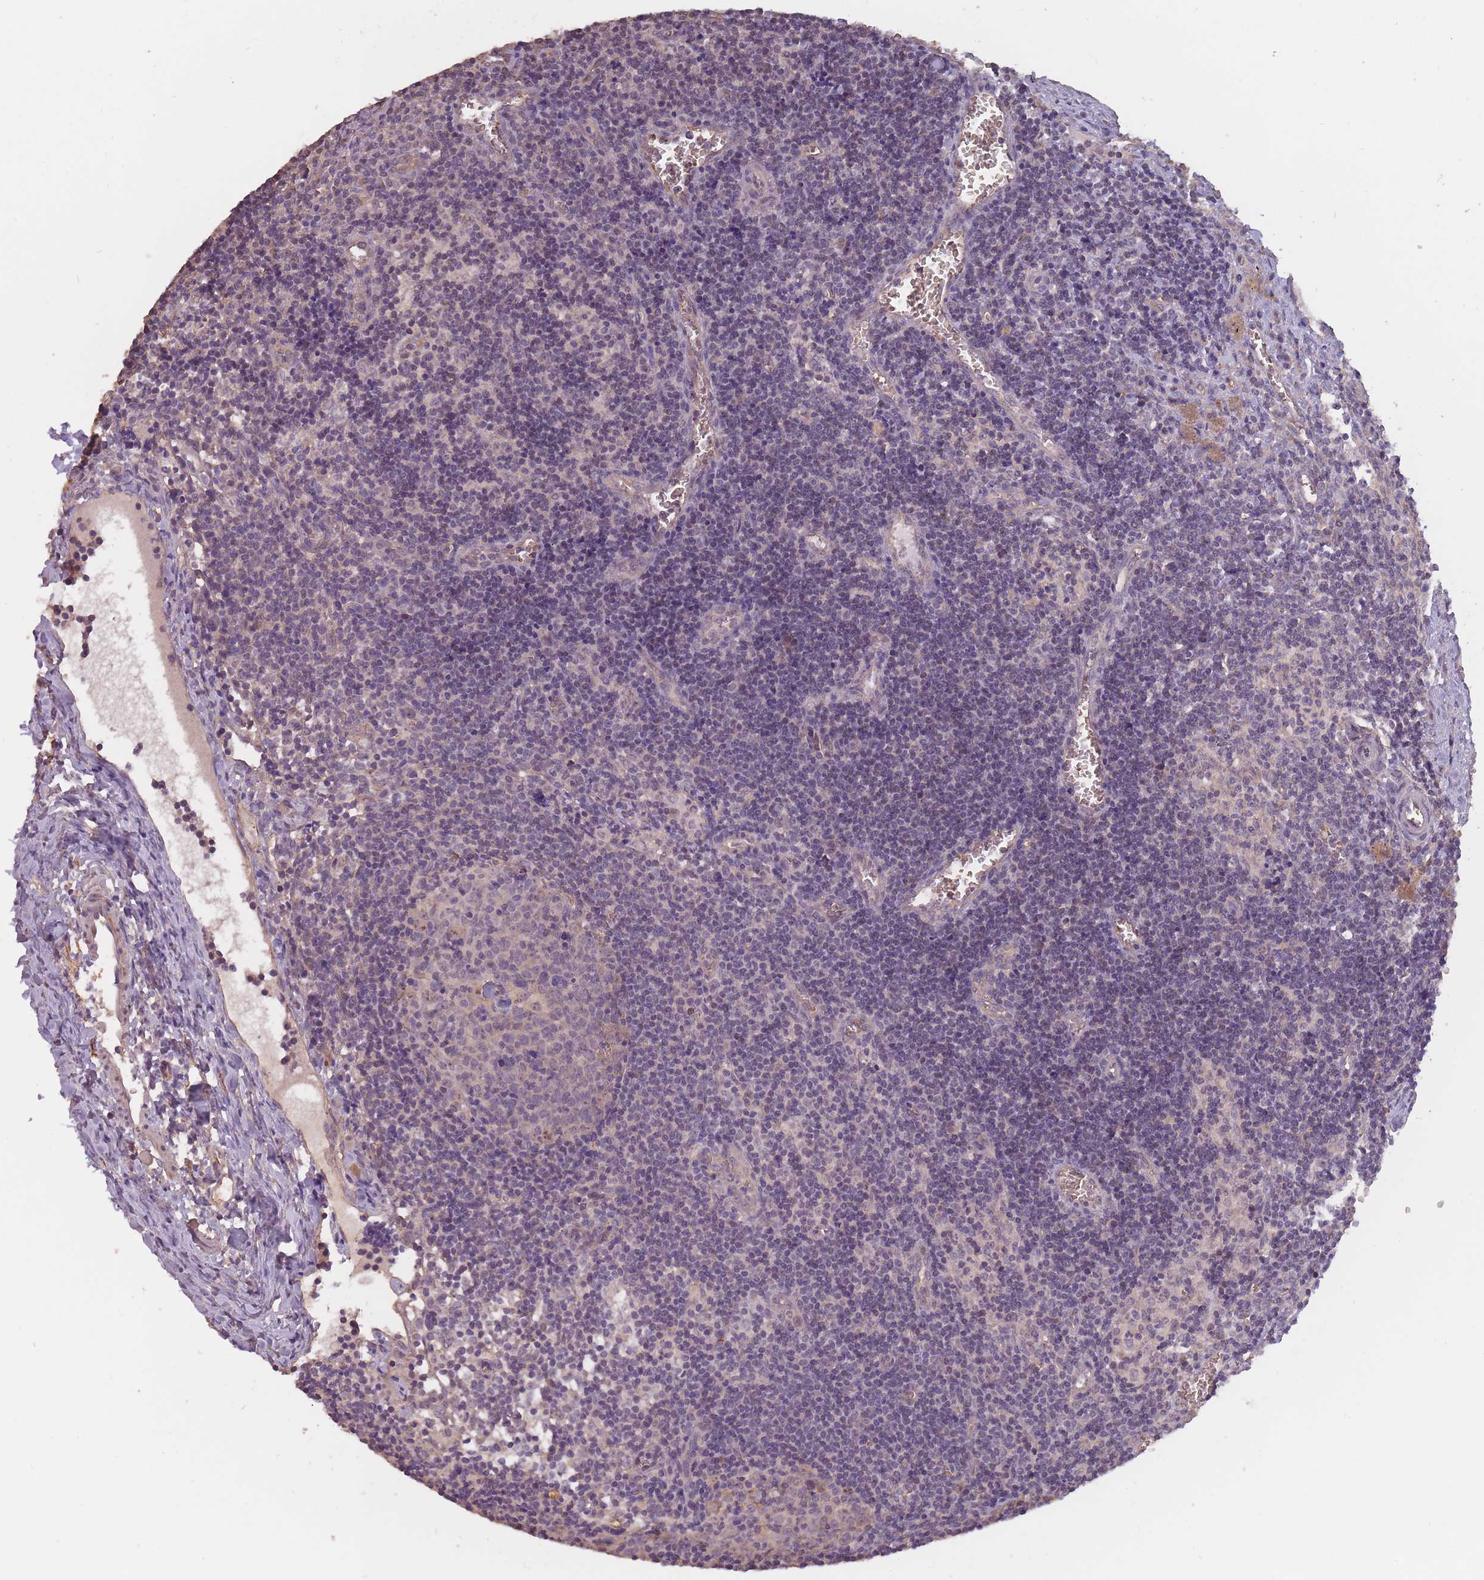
{"staining": {"intensity": "negative", "quantity": "none", "location": "none"}, "tissue": "lymph node", "cell_type": "Germinal center cells", "image_type": "normal", "snomed": [{"axis": "morphology", "description": "Normal tissue, NOS"}, {"axis": "topography", "description": "Lymph node"}], "caption": "This image is of benign lymph node stained with immunohistochemistry (IHC) to label a protein in brown with the nuclei are counter-stained blue. There is no expression in germinal center cells. The staining was performed using DAB (3,3'-diaminobenzidine) to visualize the protein expression in brown, while the nuclei were stained in blue with hematoxylin (Magnification: 20x).", "gene": "KIAA1755", "patient": {"sex": "female", "age": 37}}